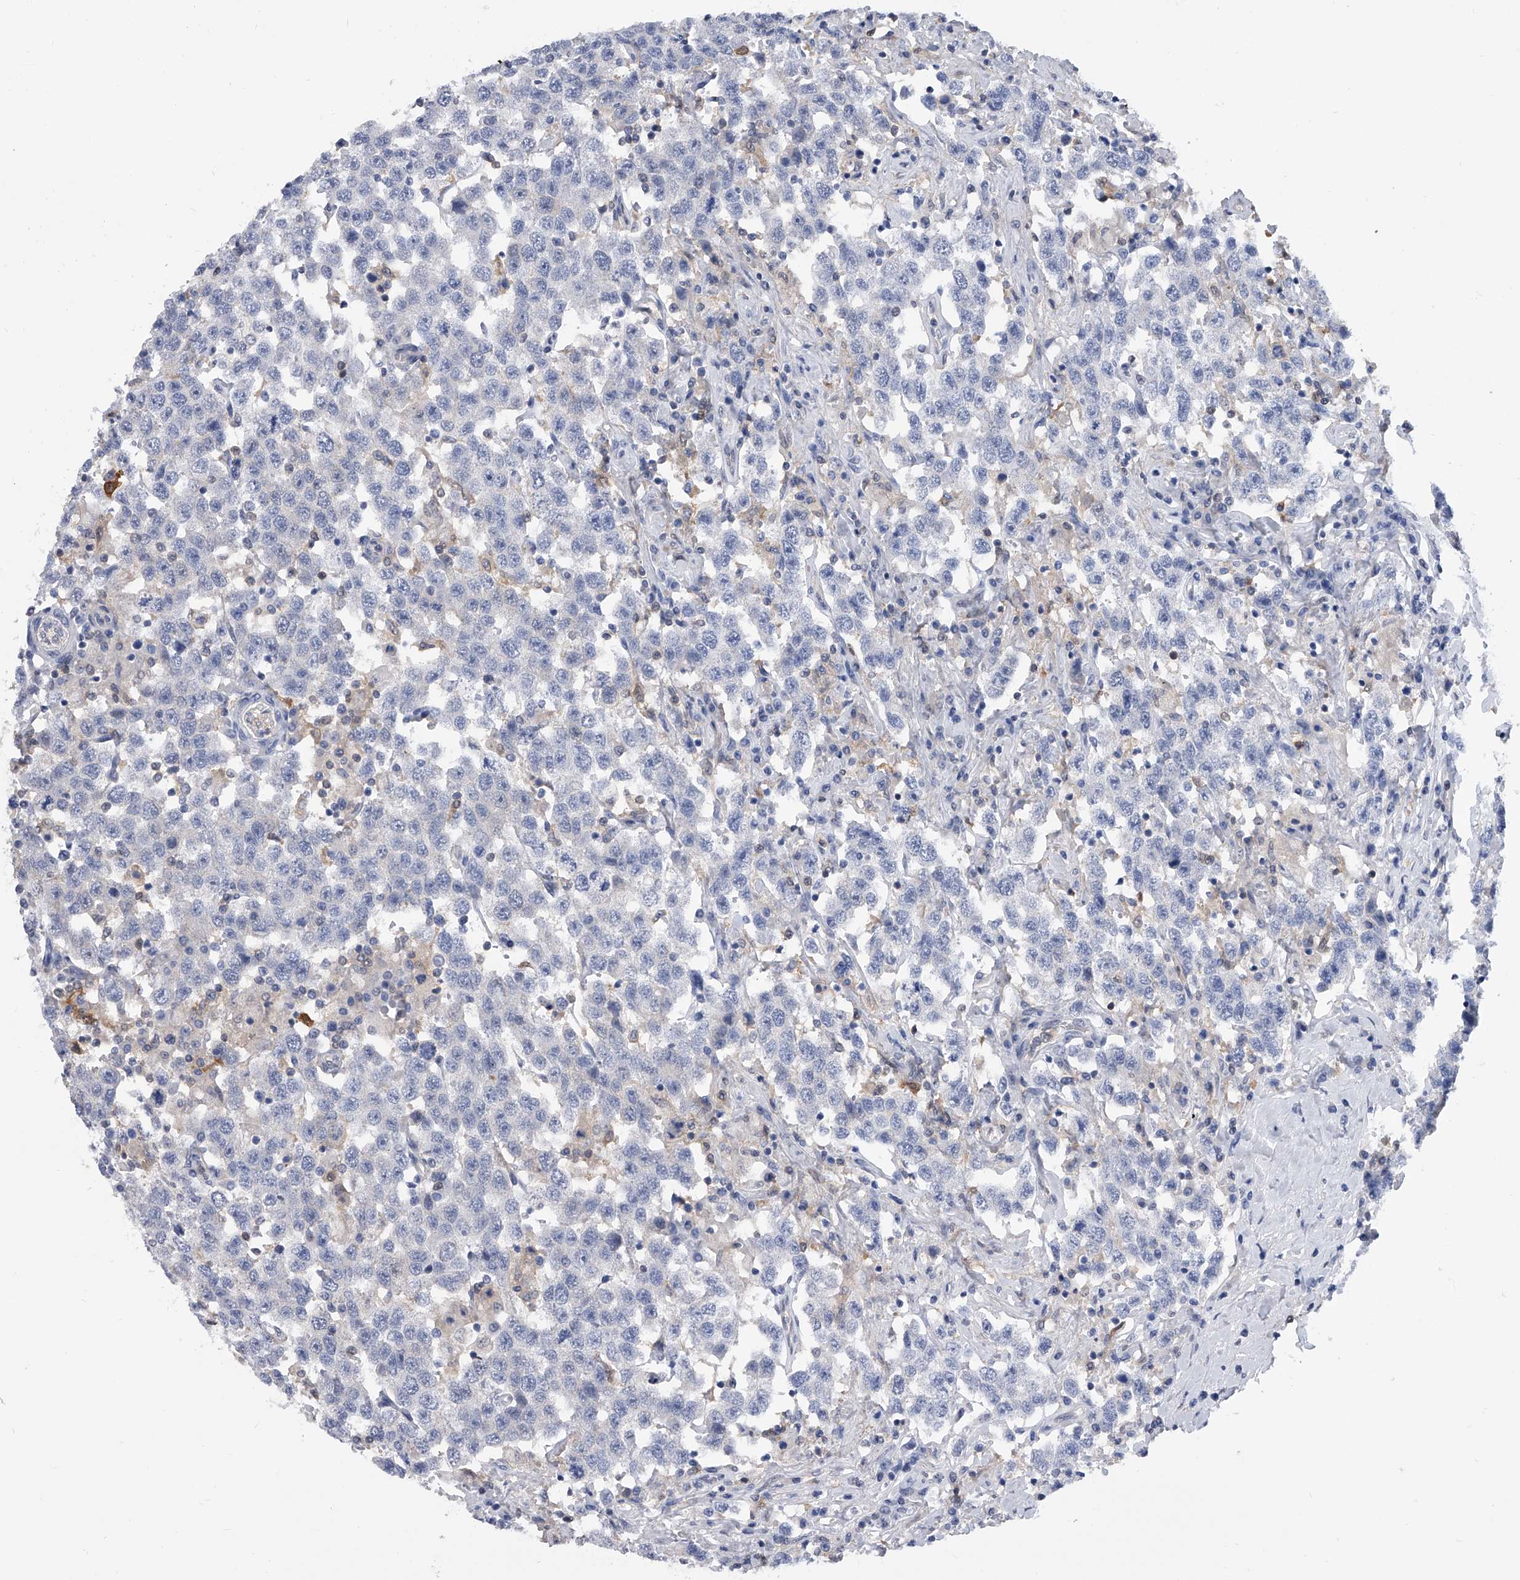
{"staining": {"intensity": "negative", "quantity": "none", "location": "none"}, "tissue": "testis cancer", "cell_type": "Tumor cells", "image_type": "cancer", "snomed": [{"axis": "morphology", "description": "Seminoma, NOS"}, {"axis": "topography", "description": "Testis"}], "caption": "DAB (3,3'-diaminobenzidine) immunohistochemical staining of seminoma (testis) displays no significant positivity in tumor cells.", "gene": "SERPINB9", "patient": {"sex": "male", "age": 41}}